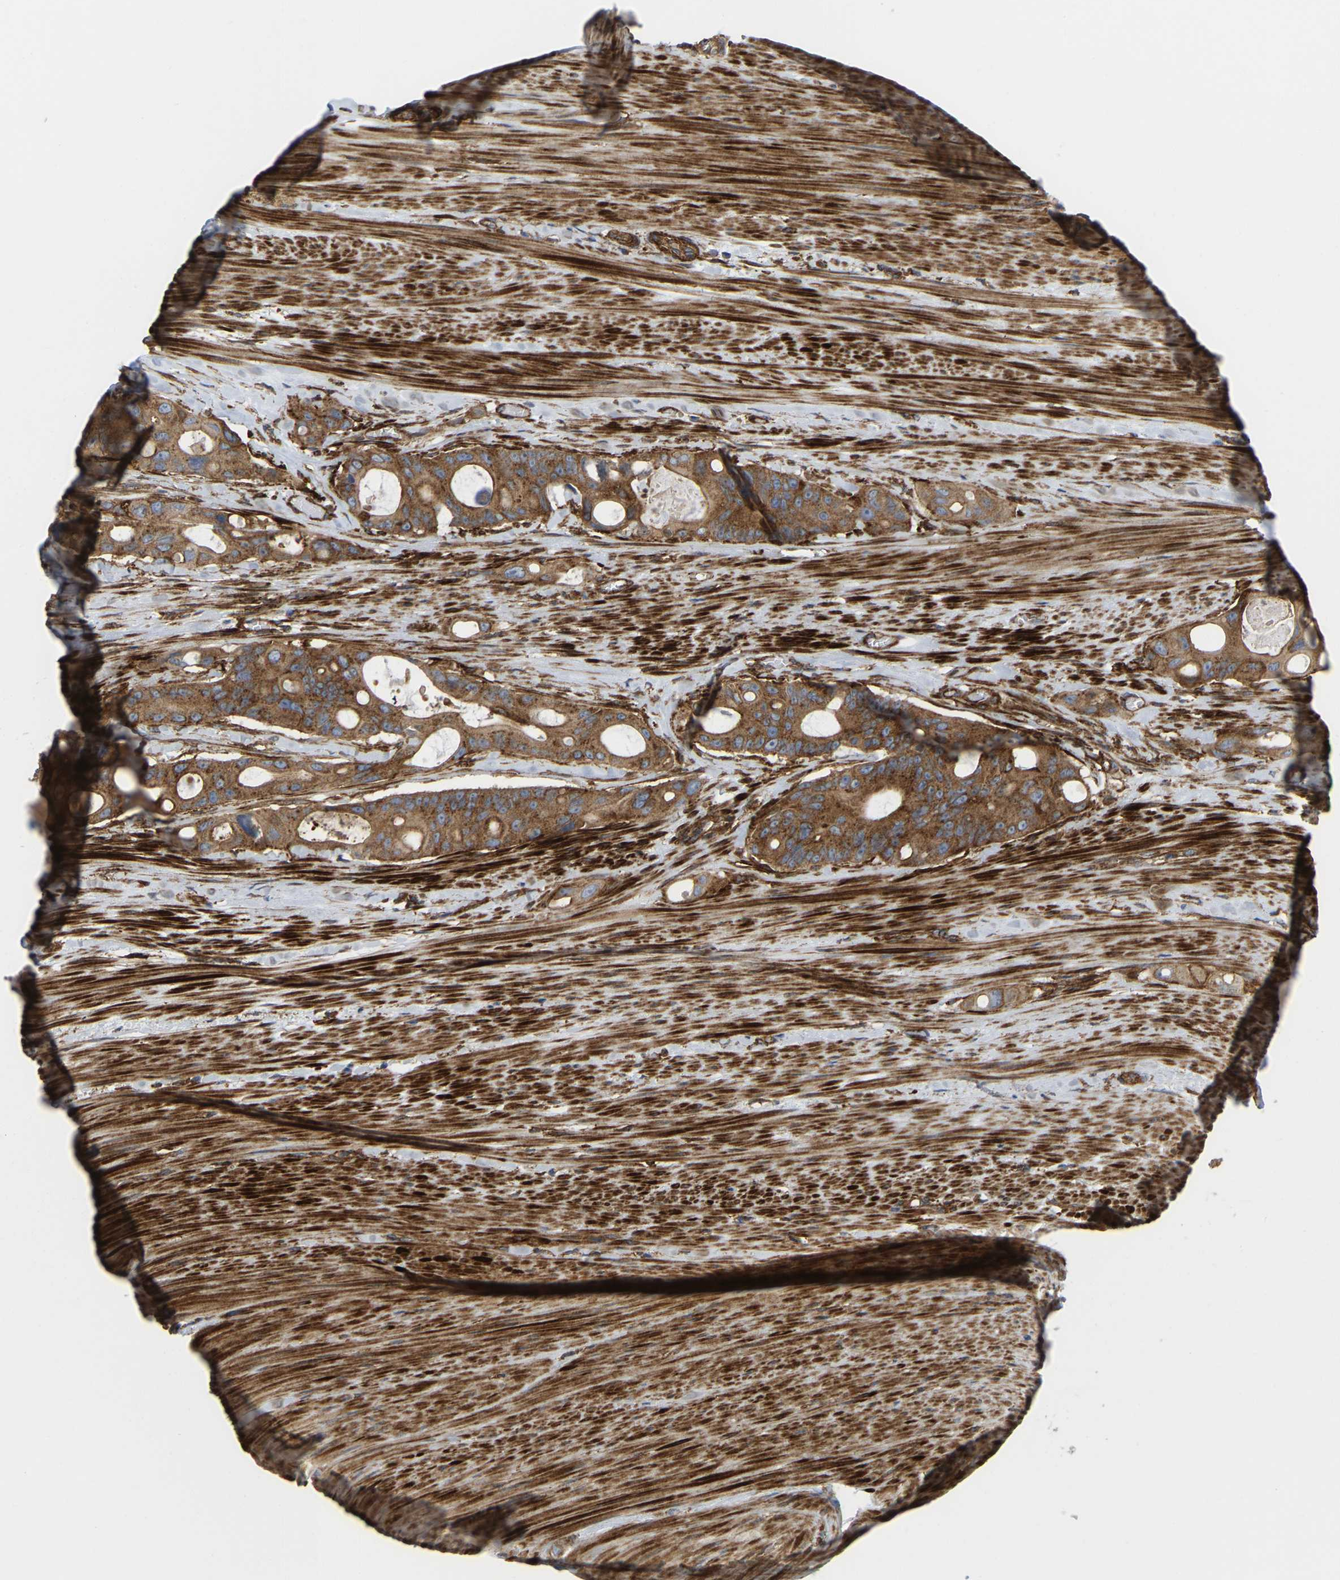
{"staining": {"intensity": "moderate", "quantity": ">75%", "location": "cytoplasmic/membranous"}, "tissue": "colorectal cancer", "cell_type": "Tumor cells", "image_type": "cancer", "snomed": [{"axis": "morphology", "description": "Adenocarcinoma, NOS"}, {"axis": "topography", "description": "Colon"}], "caption": "Immunohistochemical staining of adenocarcinoma (colorectal) demonstrates moderate cytoplasmic/membranous protein positivity in approximately >75% of tumor cells. Immunohistochemistry (ihc) stains the protein of interest in brown and the nuclei are stained blue.", "gene": "PICALM", "patient": {"sex": "female", "age": 57}}